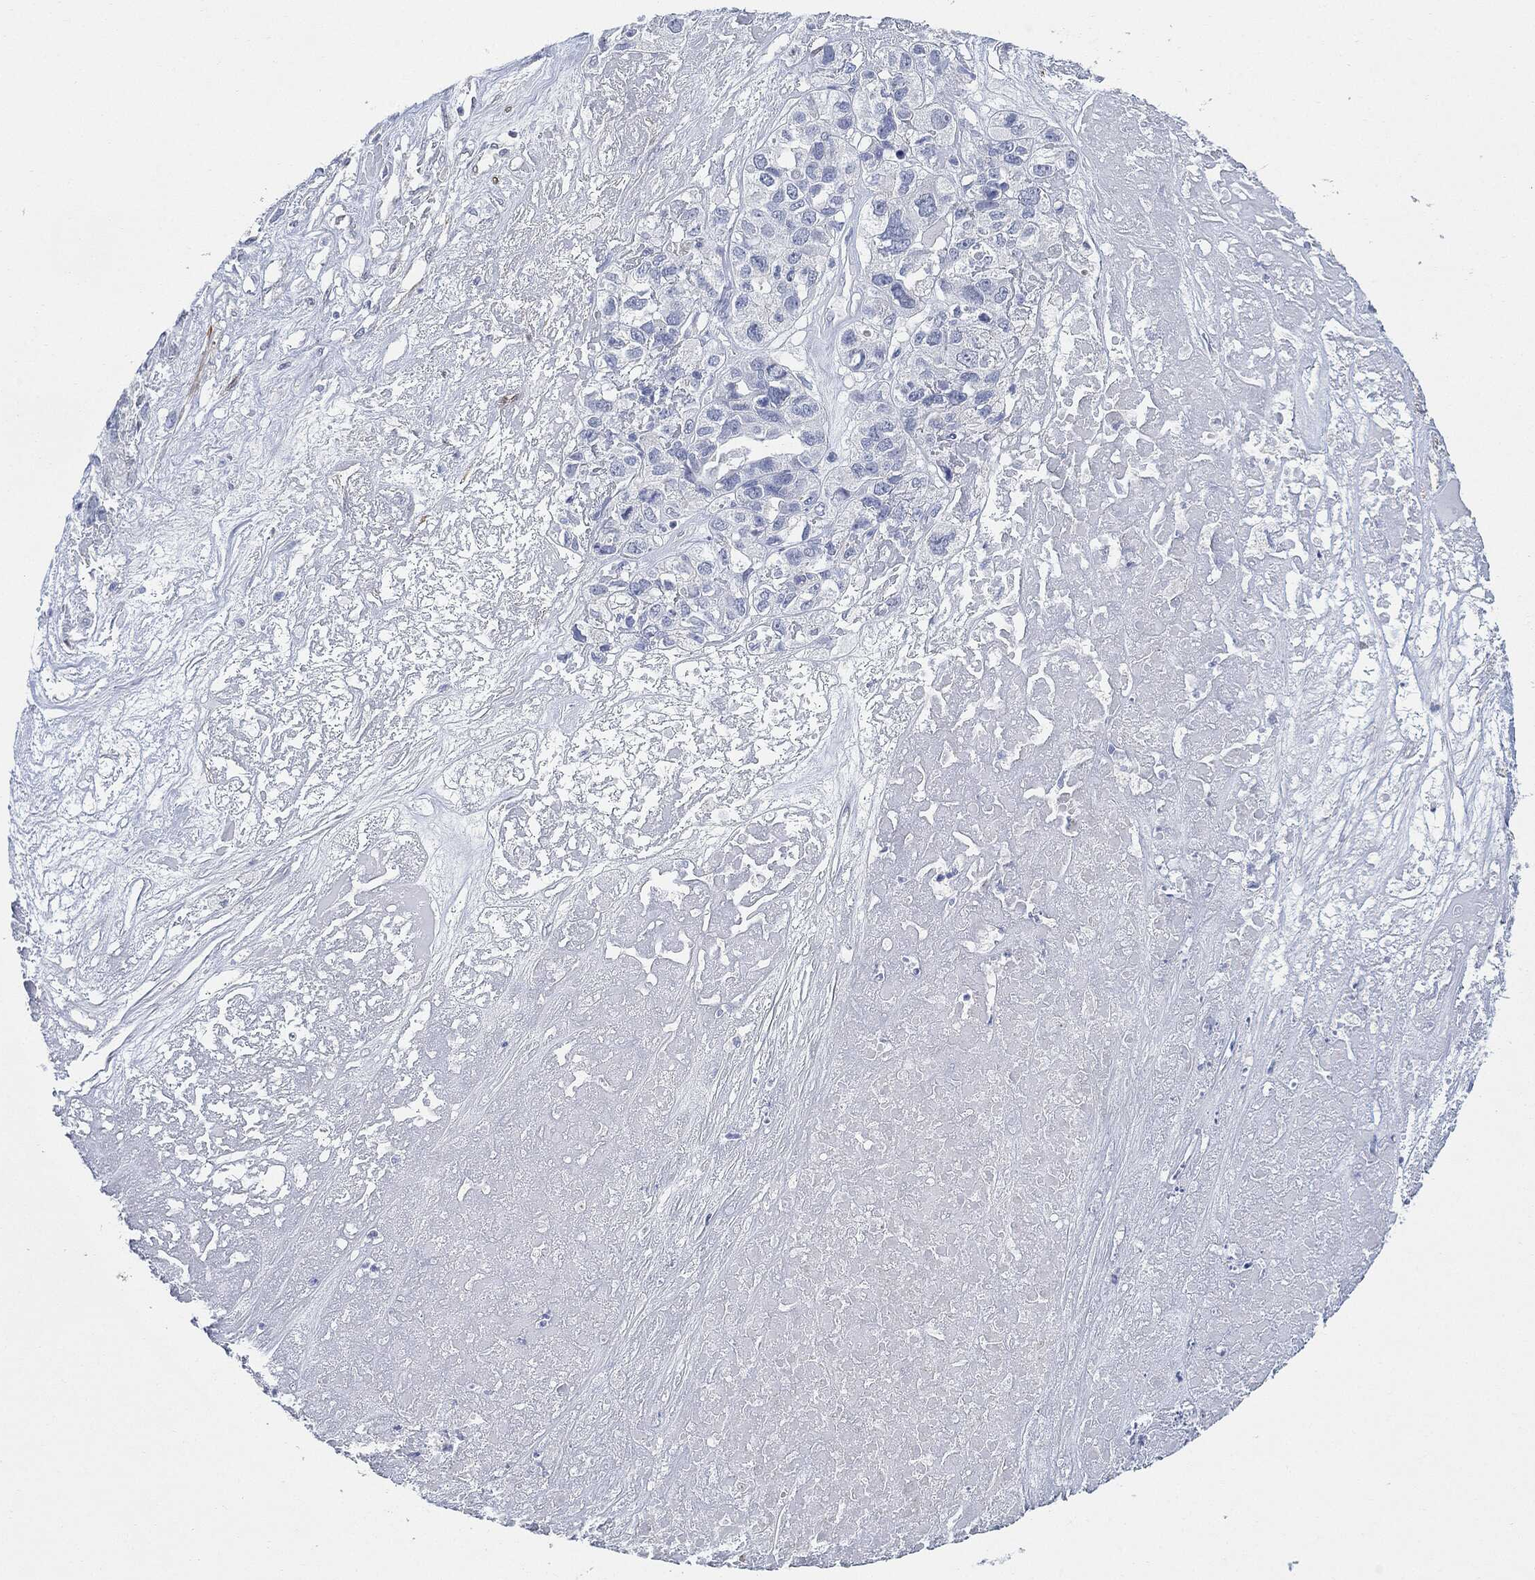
{"staining": {"intensity": "negative", "quantity": "none", "location": "none"}, "tissue": "ovarian cancer", "cell_type": "Tumor cells", "image_type": "cancer", "snomed": [{"axis": "morphology", "description": "Cystadenocarcinoma, serous, NOS"}, {"axis": "topography", "description": "Ovary"}], "caption": "Human serous cystadenocarcinoma (ovarian) stained for a protein using immunohistochemistry exhibits no positivity in tumor cells.", "gene": "TAGLN", "patient": {"sex": "female", "age": 87}}